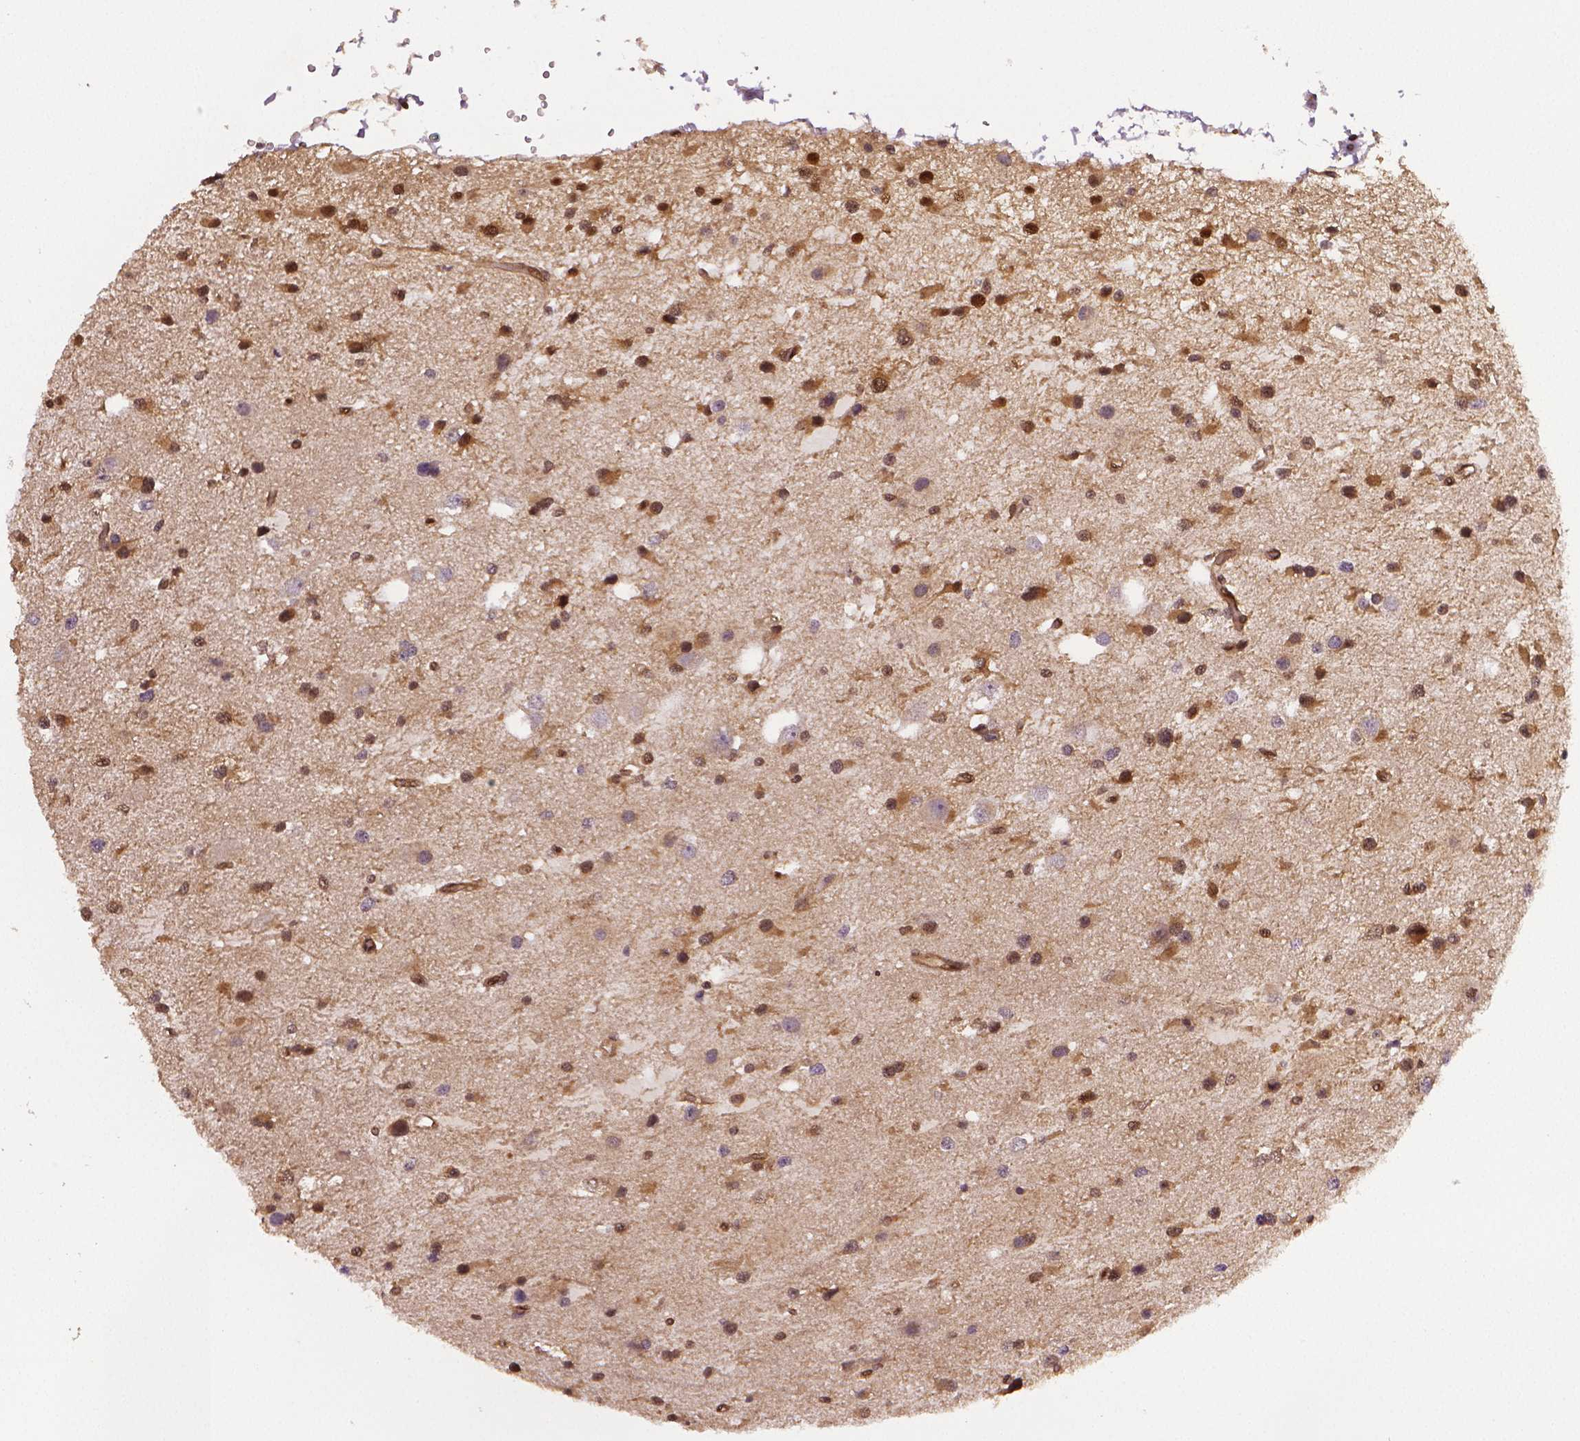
{"staining": {"intensity": "moderate", "quantity": "25%-75%", "location": "cytoplasmic/membranous,nuclear"}, "tissue": "glioma", "cell_type": "Tumor cells", "image_type": "cancer", "snomed": [{"axis": "morphology", "description": "Glioma, malignant, Low grade"}, {"axis": "topography", "description": "Brain"}], "caption": "IHC histopathology image of human malignant glioma (low-grade) stained for a protein (brown), which reveals medium levels of moderate cytoplasmic/membranous and nuclear positivity in approximately 25%-75% of tumor cells.", "gene": "STAT3", "patient": {"sex": "female", "age": 32}}